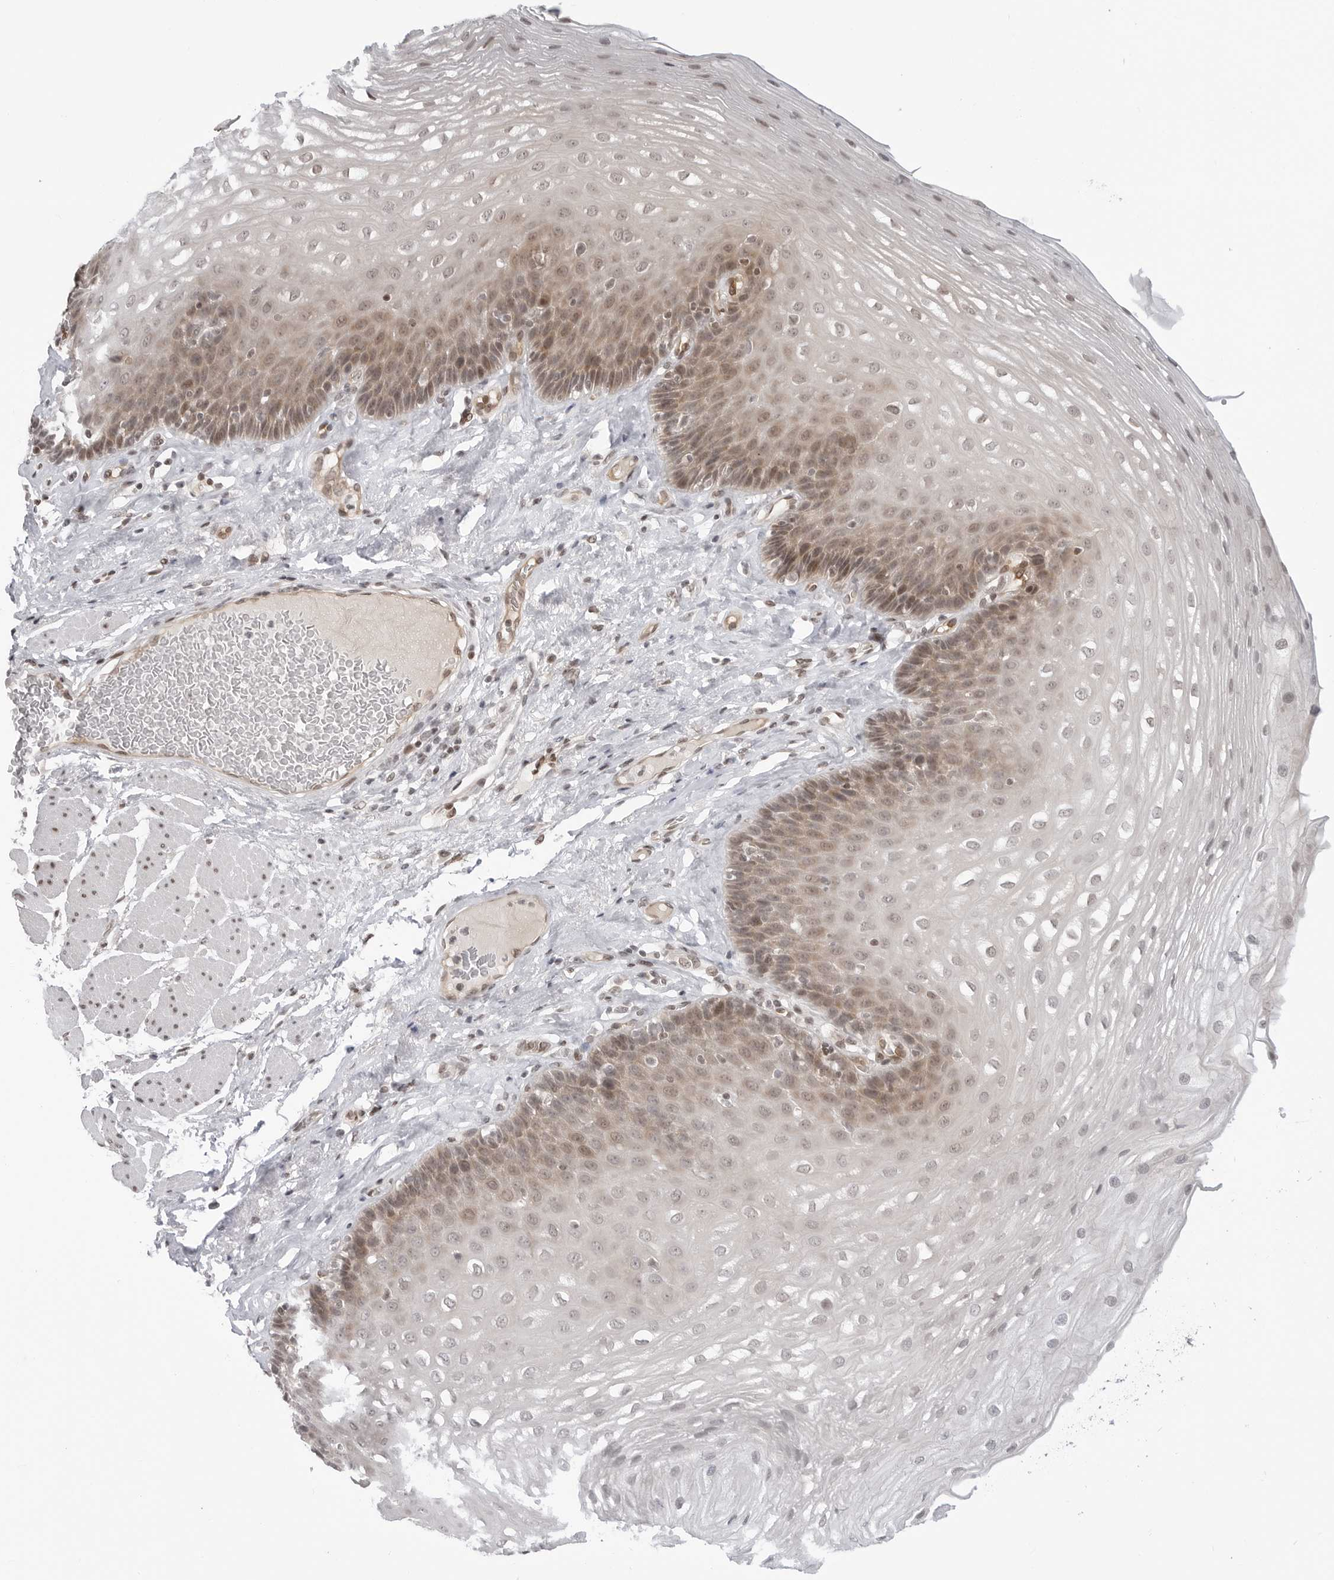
{"staining": {"intensity": "moderate", "quantity": "<25%", "location": "cytoplasmic/membranous,nuclear"}, "tissue": "esophagus", "cell_type": "Squamous epithelial cells", "image_type": "normal", "snomed": [{"axis": "morphology", "description": "Normal tissue, NOS"}, {"axis": "topography", "description": "Esophagus"}], "caption": "Immunohistochemical staining of normal human esophagus demonstrates low levels of moderate cytoplasmic/membranous,nuclear staining in about <25% of squamous epithelial cells.", "gene": "C8orf33", "patient": {"sex": "female", "age": 66}}